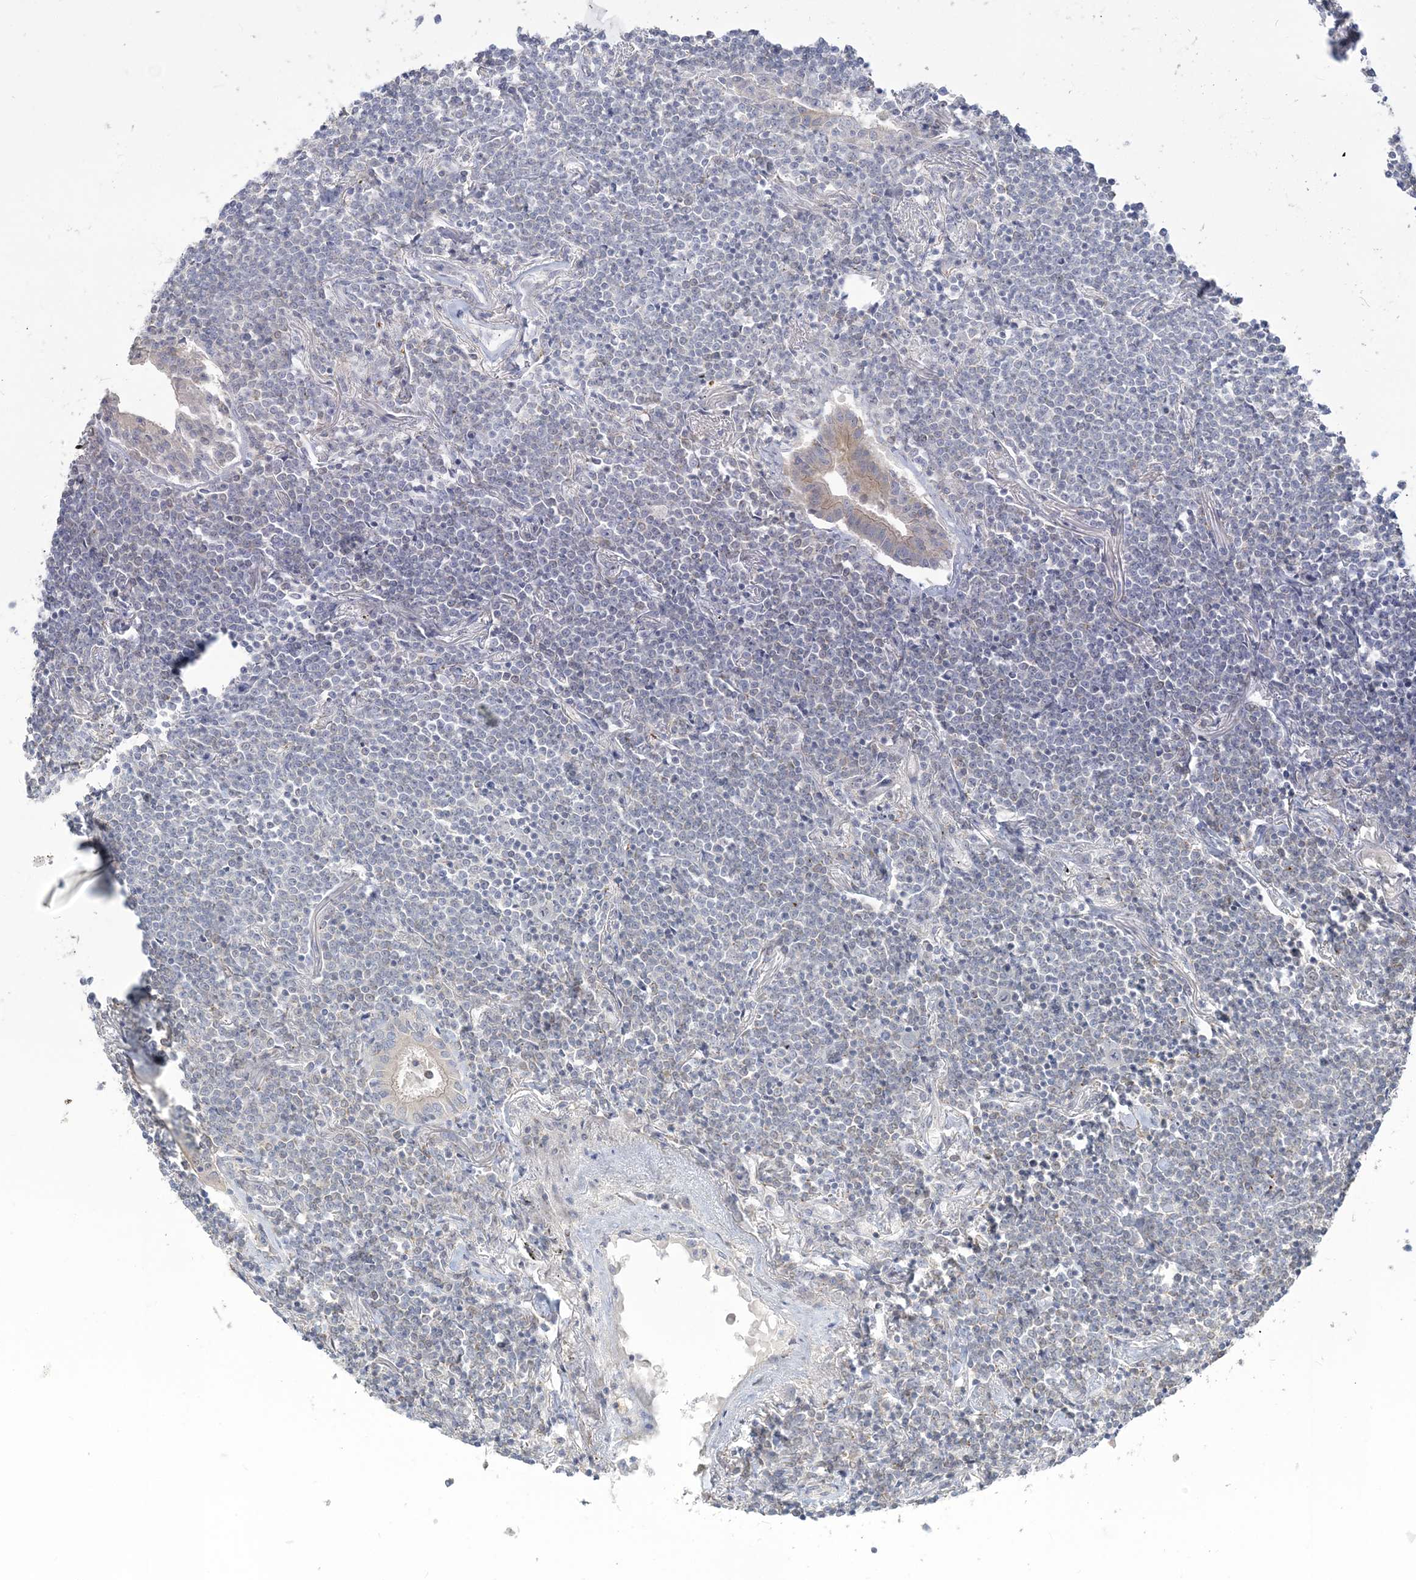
{"staining": {"intensity": "negative", "quantity": "none", "location": "none"}, "tissue": "lymphoma", "cell_type": "Tumor cells", "image_type": "cancer", "snomed": [{"axis": "morphology", "description": "Malignant lymphoma, non-Hodgkin's type, Low grade"}, {"axis": "topography", "description": "Lung"}], "caption": "Image shows no significant protein expression in tumor cells of malignant lymphoma, non-Hodgkin's type (low-grade).", "gene": "ANKS1A", "patient": {"sex": "female", "age": 71}}